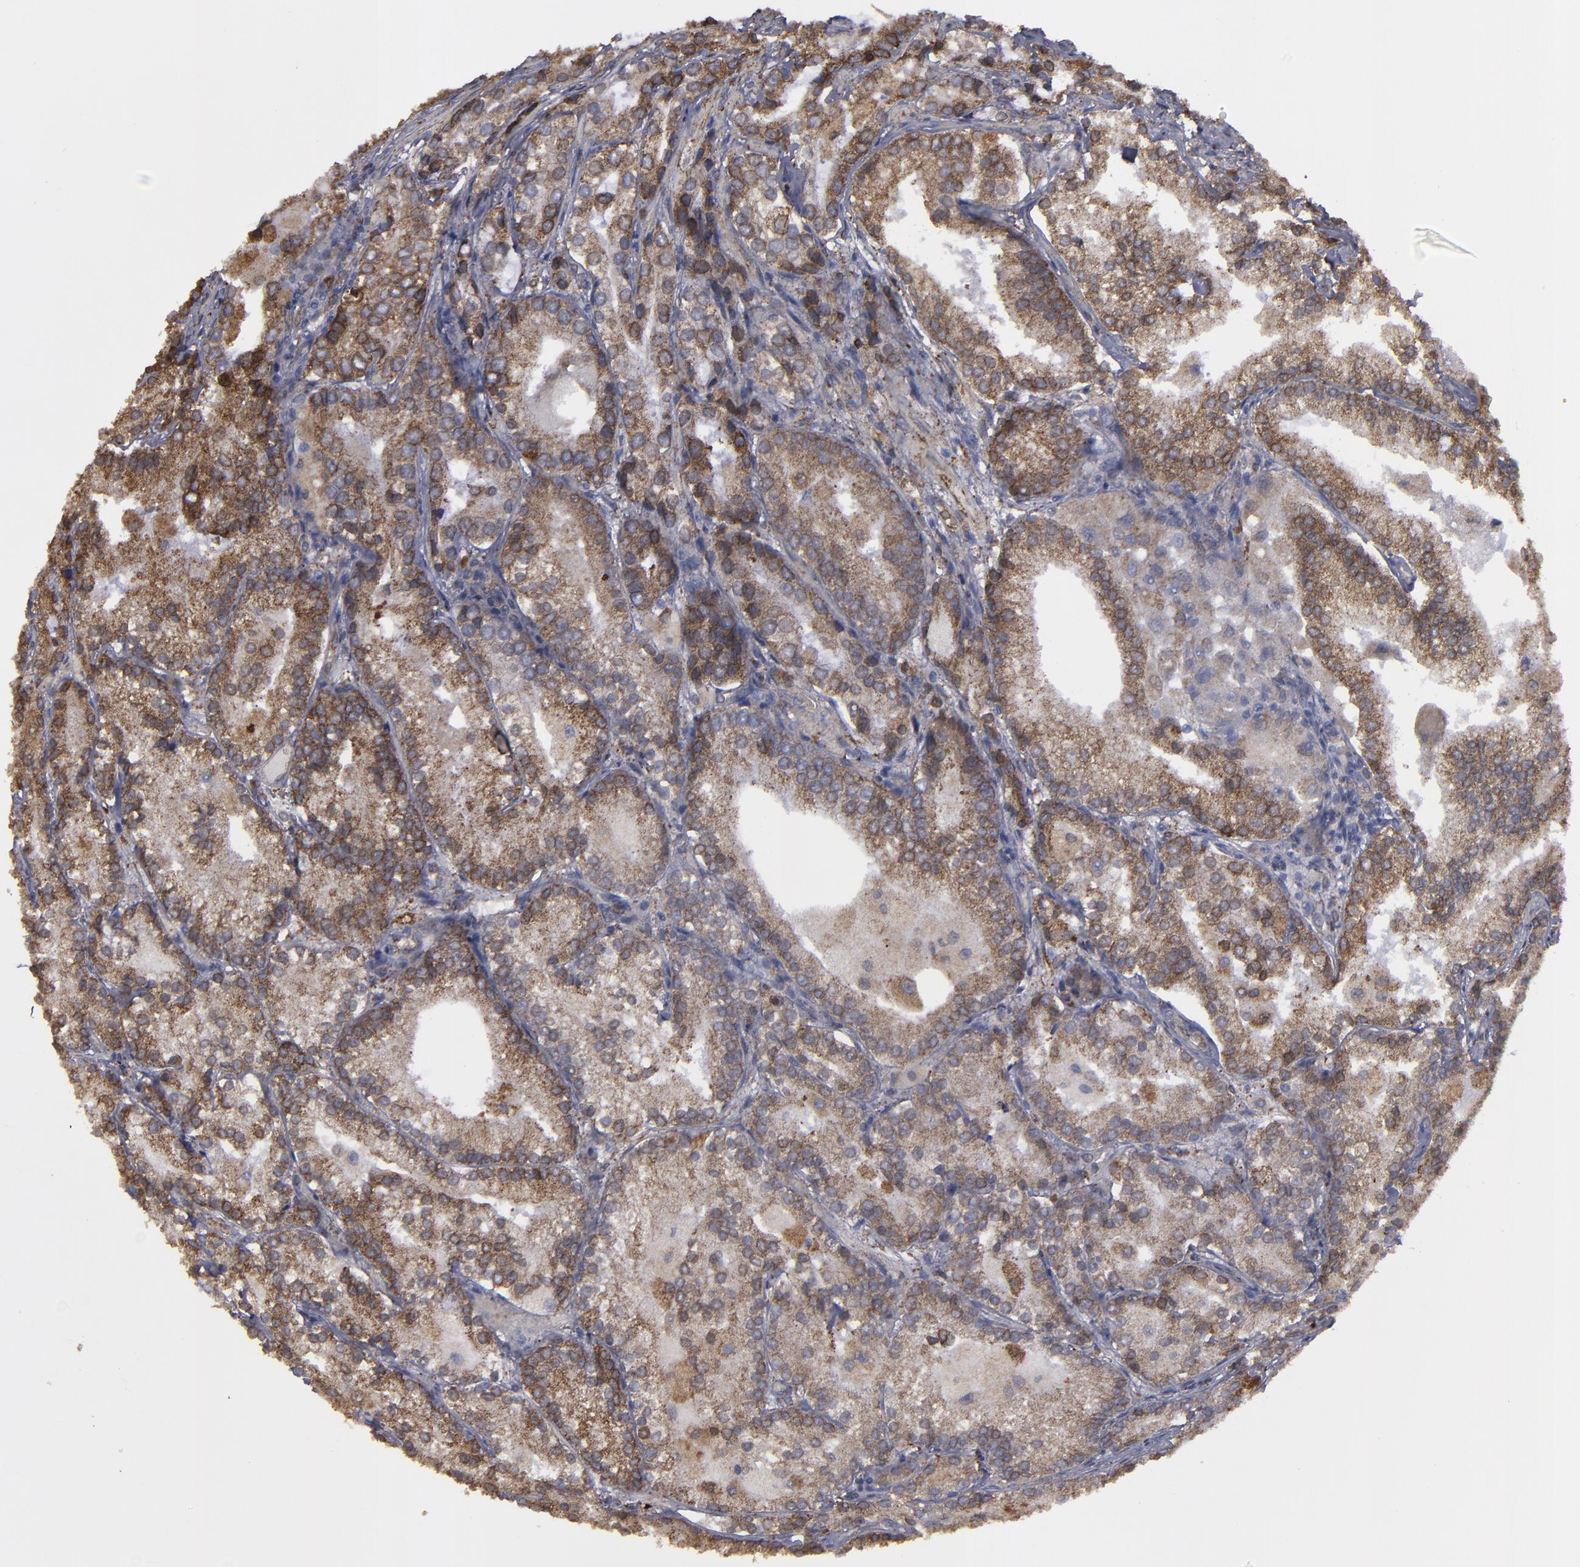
{"staining": {"intensity": "moderate", "quantity": ">75%", "location": "cytoplasmic/membranous"}, "tissue": "prostate cancer", "cell_type": "Tumor cells", "image_type": "cancer", "snomed": [{"axis": "morphology", "description": "Adenocarcinoma, High grade"}, {"axis": "topography", "description": "Prostate"}], "caption": "This image displays prostate cancer stained with immunohistochemistry to label a protein in brown. The cytoplasmic/membranous of tumor cells show moderate positivity for the protein. Nuclei are counter-stained blue.", "gene": "ERLIN2", "patient": {"sex": "male", "age": 63}}